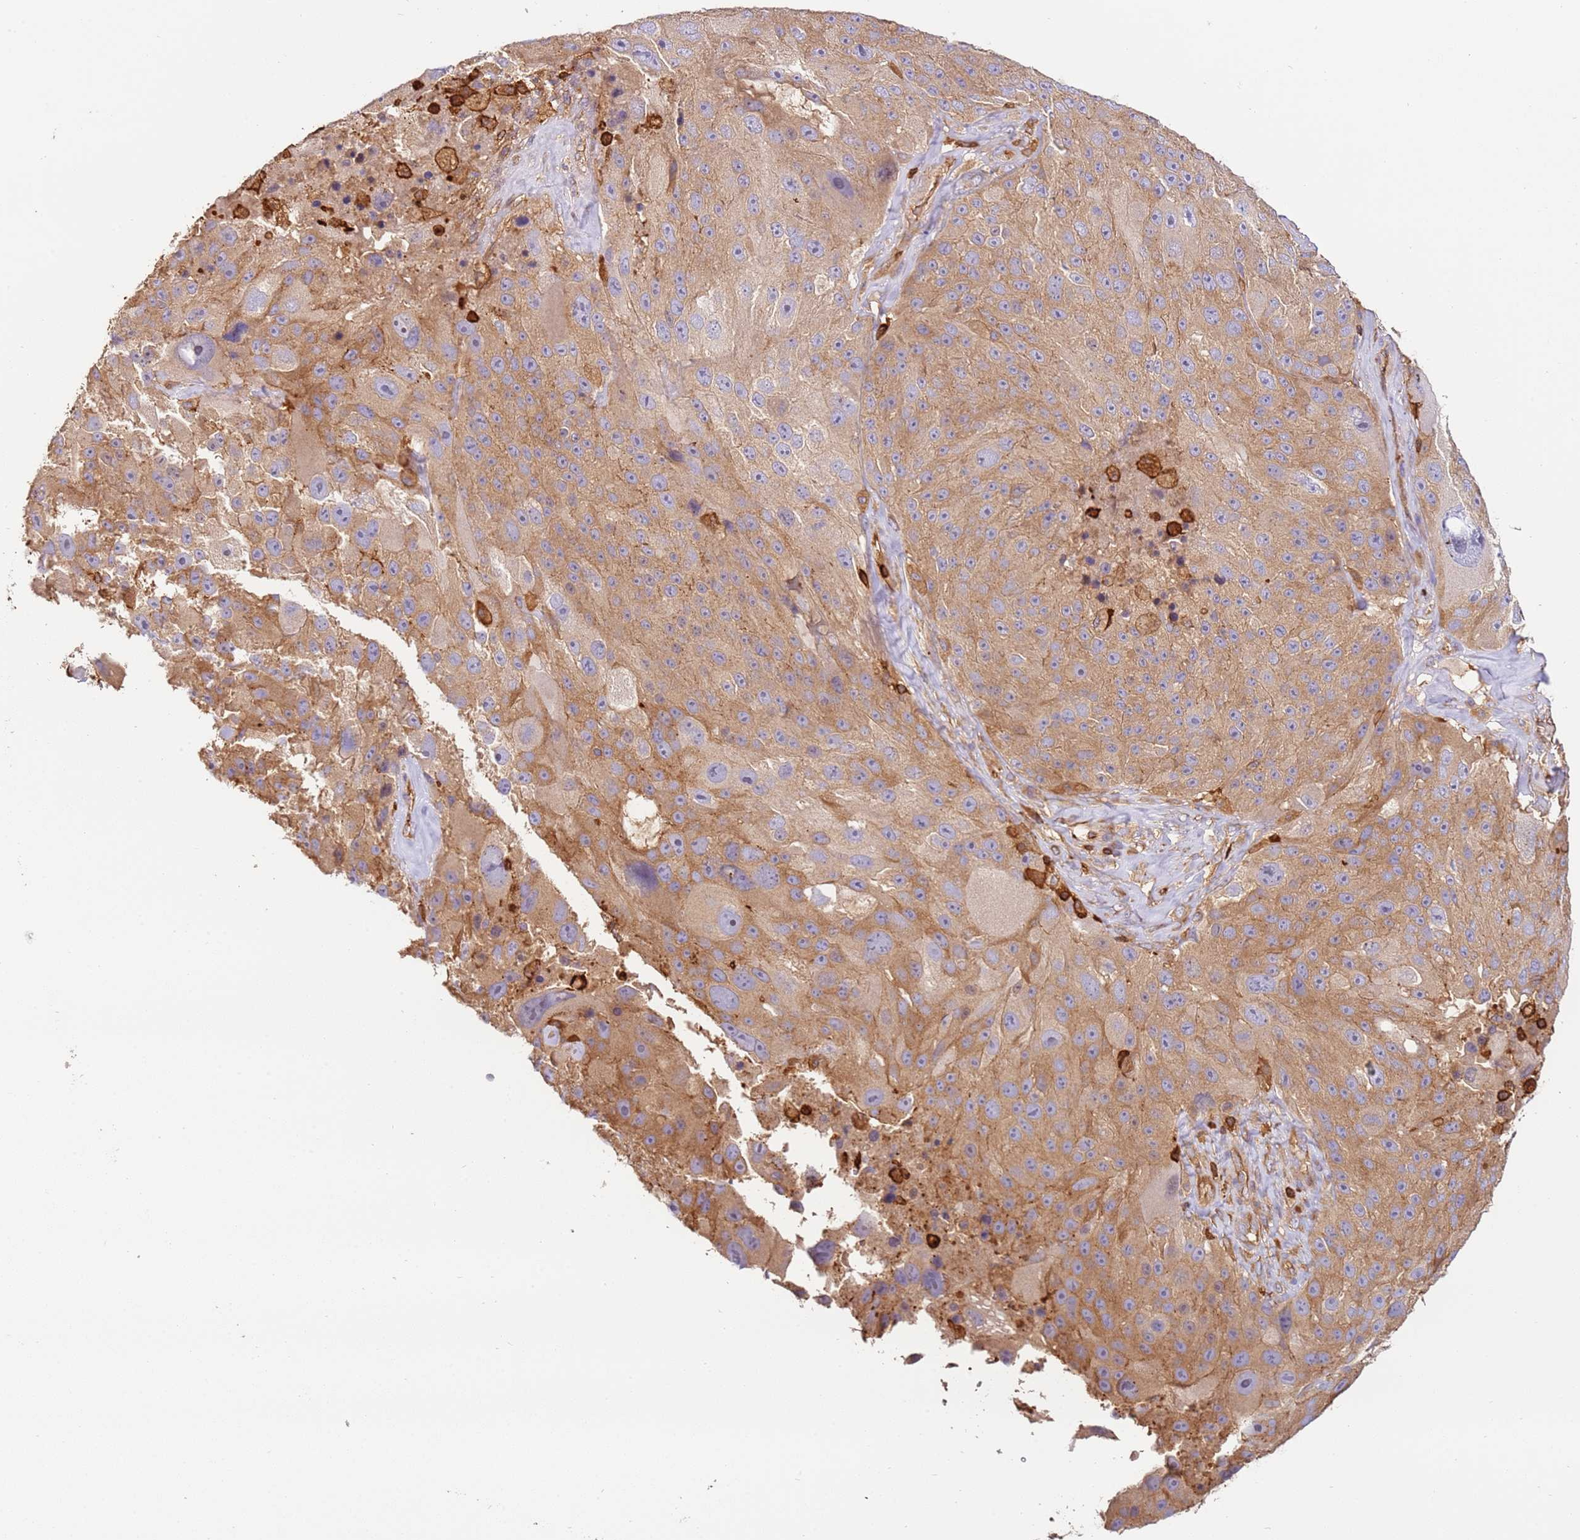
{"staining": {"intensity": "moderate", "quantity": "25%-75%", "location": "cytoplasmic/membranous"}, "tissue": "melanoma", "cell_type": "Tumor cells", "image_type": "cancer", "snomed": [{"axis": "morphology", "description": "Malignant melanoma, Metastatic site"}, {"axis": "topography", "description": "Lymph node"}], "caption": "Melanoma stained with IHC reveals moderate cytoplasmic/membranous positivity in about 25%-75% of tumor cells.", "gene": "OR6P1", "patient": {"sex": "male", "age": 62}}